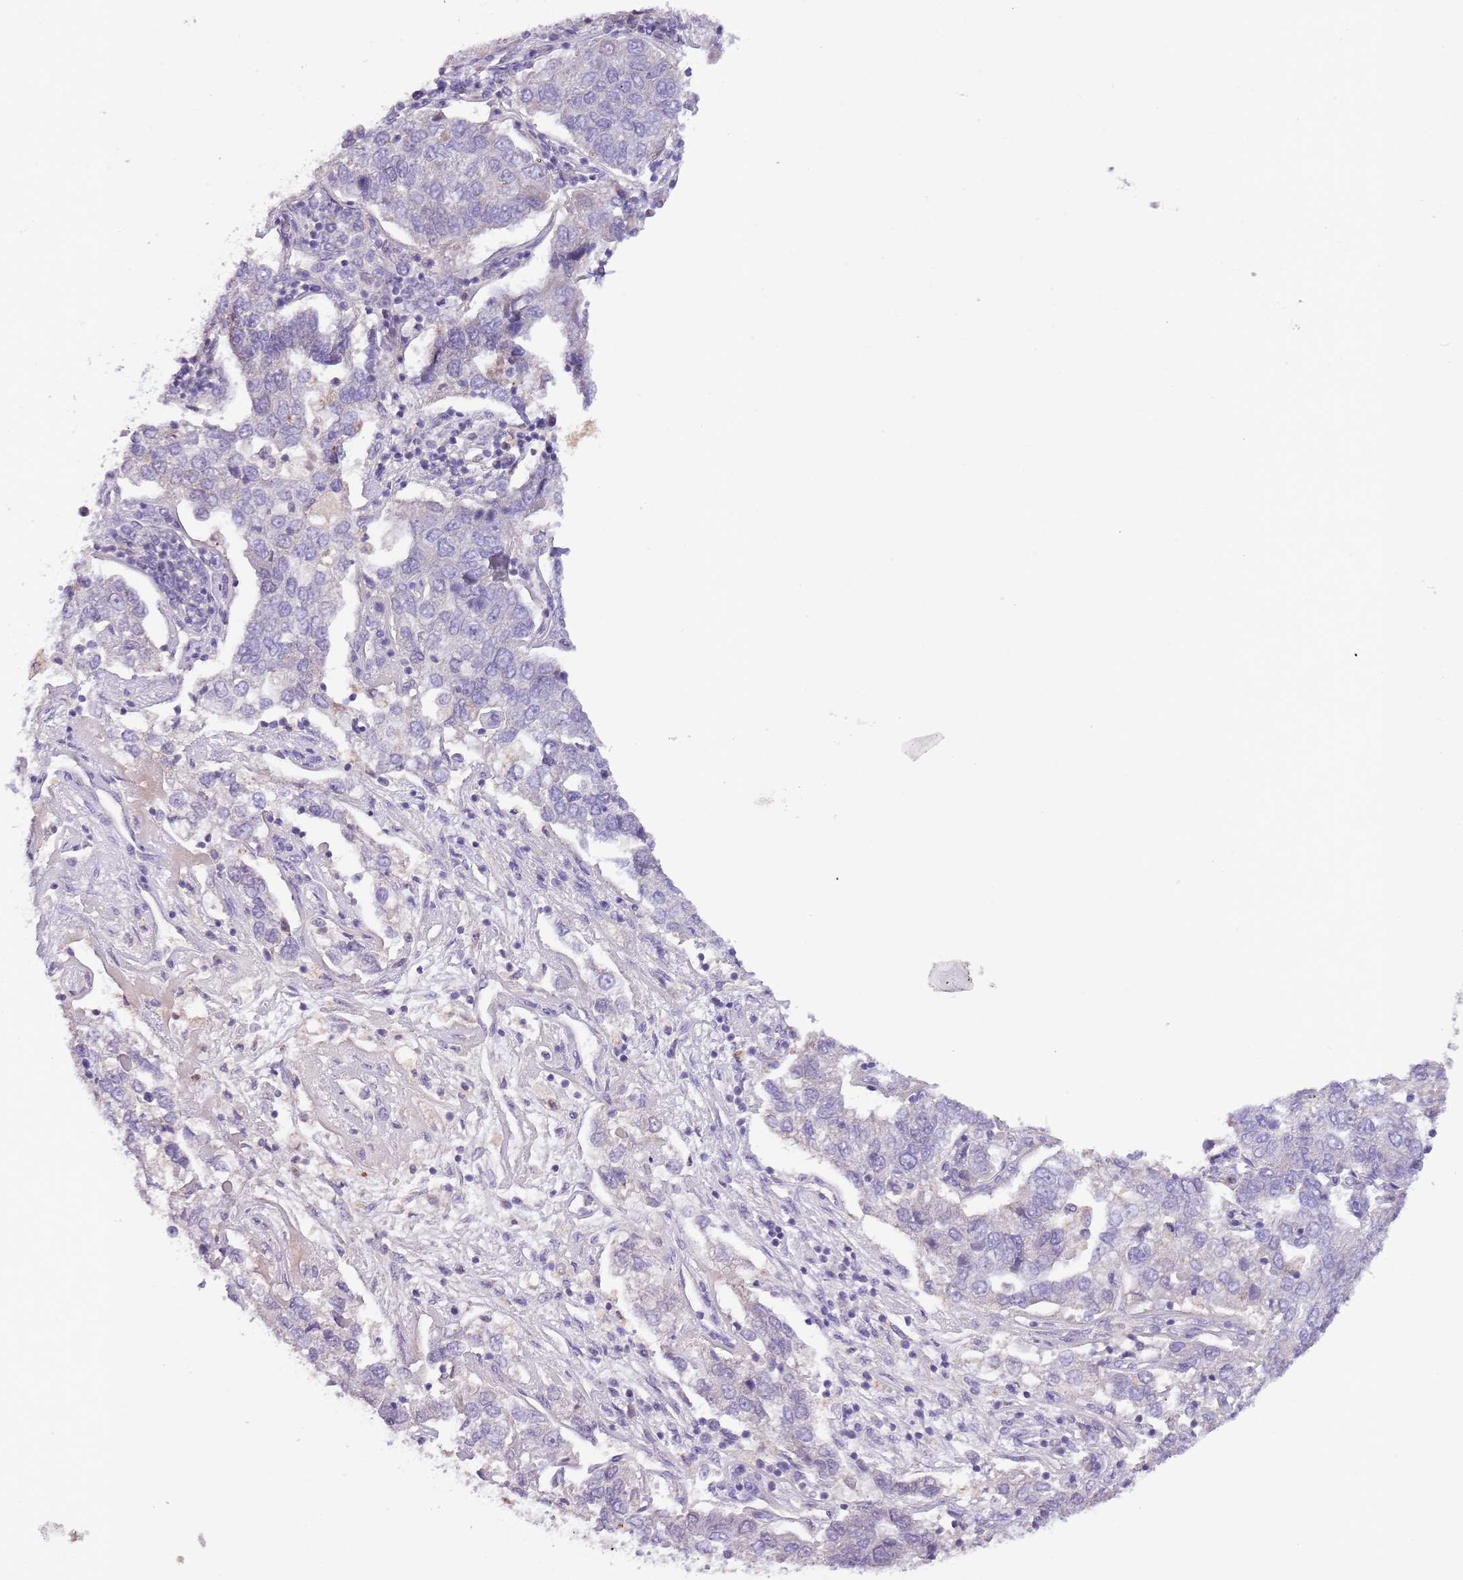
{"staining": {"intensity": "negative", "quantity": "none", "location": "none"}, "tissue": "pancreatic cancer", "cell_type": "Tumor cells", "image_type": "cancer", "snomed": [{"axis": "morphology", "description": "Adenocarcinoma, NOS"}, {"axis": "topography", "description": "Pancreas"}], "caption": "Tumor cells are negative for brown protein staining in pancreatic cancer.", "gene": "ZNF658", "patient": {"sex": "female", "age": 61}}